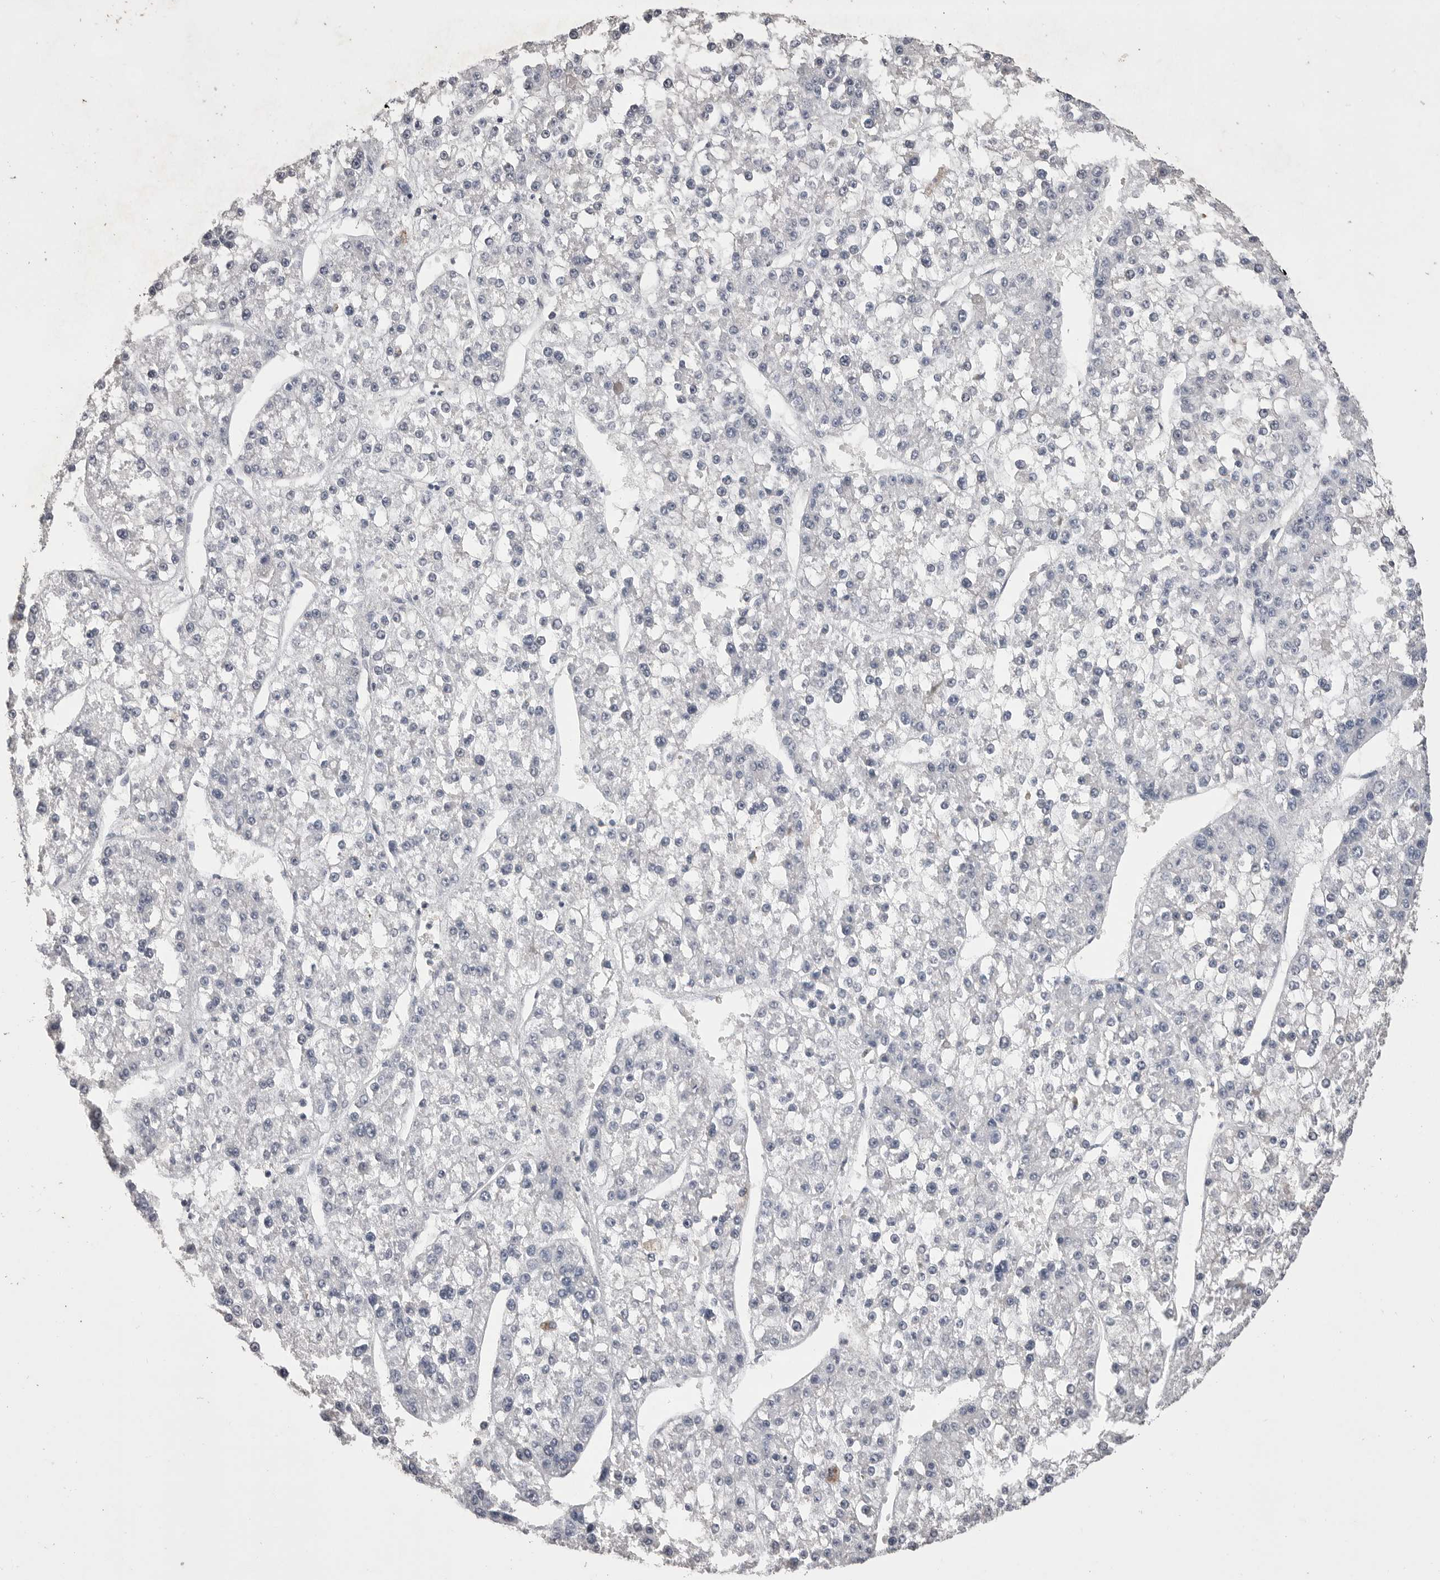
{"staining": {"intensity": "negative", "quantity": "none", "location": "none"}, "tissue": "liver cancer", "cell_type": "Tumor cells", "image_type": "cancer", "snomed": [{"axis": "morphology", "description": "Carcinoma, Hepatocellular, NOS"}, {"axis": "topography", "description": "Liver"}], "caption": "An IHC histopathology image of liver cancer is shown. There is no staining in tumor cells of liver cancer.", "gene": "MMP7", "patient": {"sex": "female", "age": 73}}